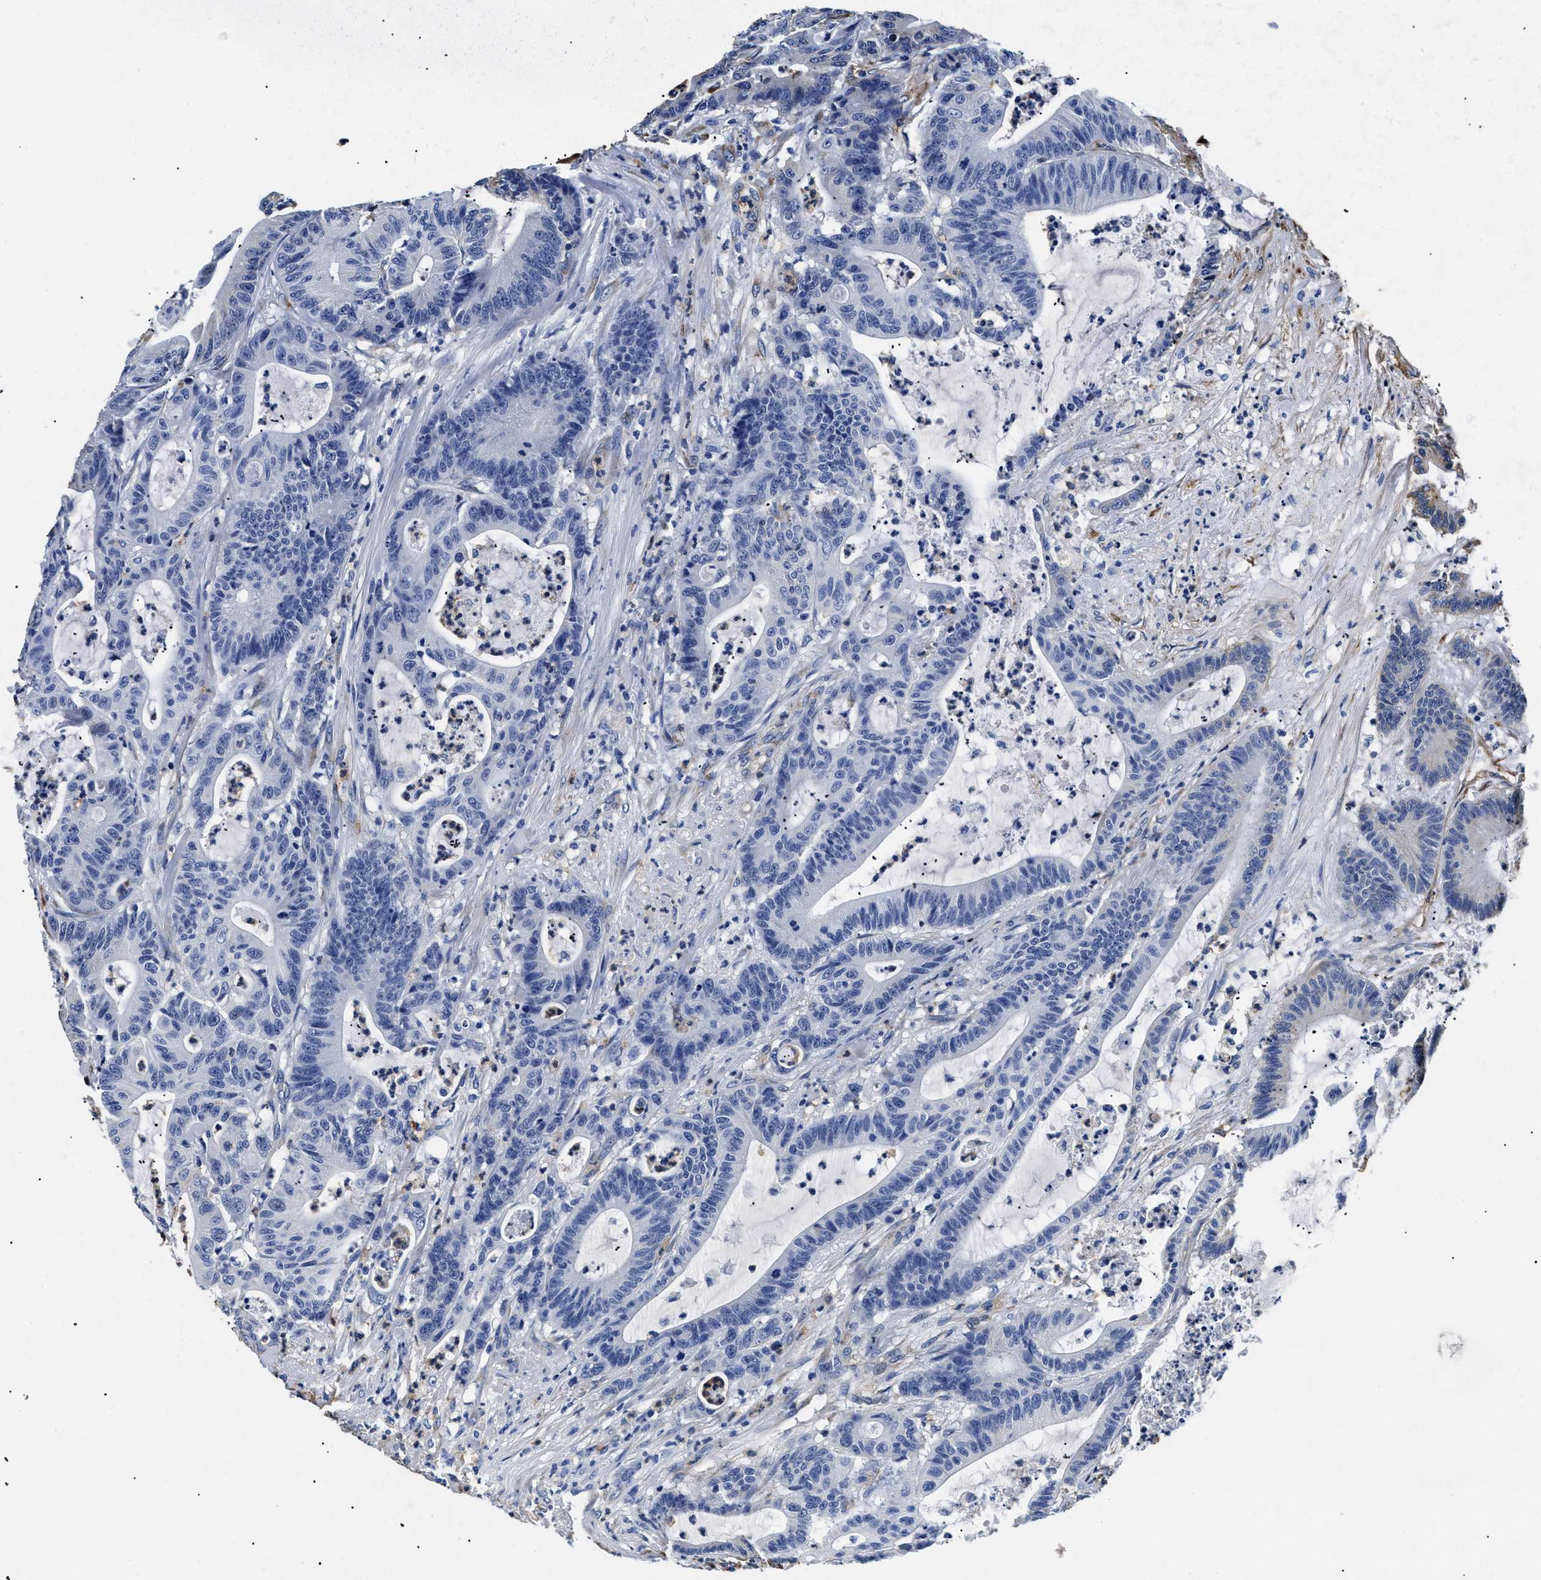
{"staining": {"intensity": "negative", "quantity": "none", "location": "none"}, "tissue": "colorectal cancer", "cell_type": "Tumor cells", "image_type": "cancer", "snomed": [{"axis": "morphology", "description": "Adenocarcinoma, NOS"}, {"axis": "topography", "description": "Colon"}], "caption": "This is an IHC micrograph of human adenocarcinoma (colorectal). There is no expression in tumor cells.", "gene": "LAMA3", "patient": {"sex": "female", "age": 84}}